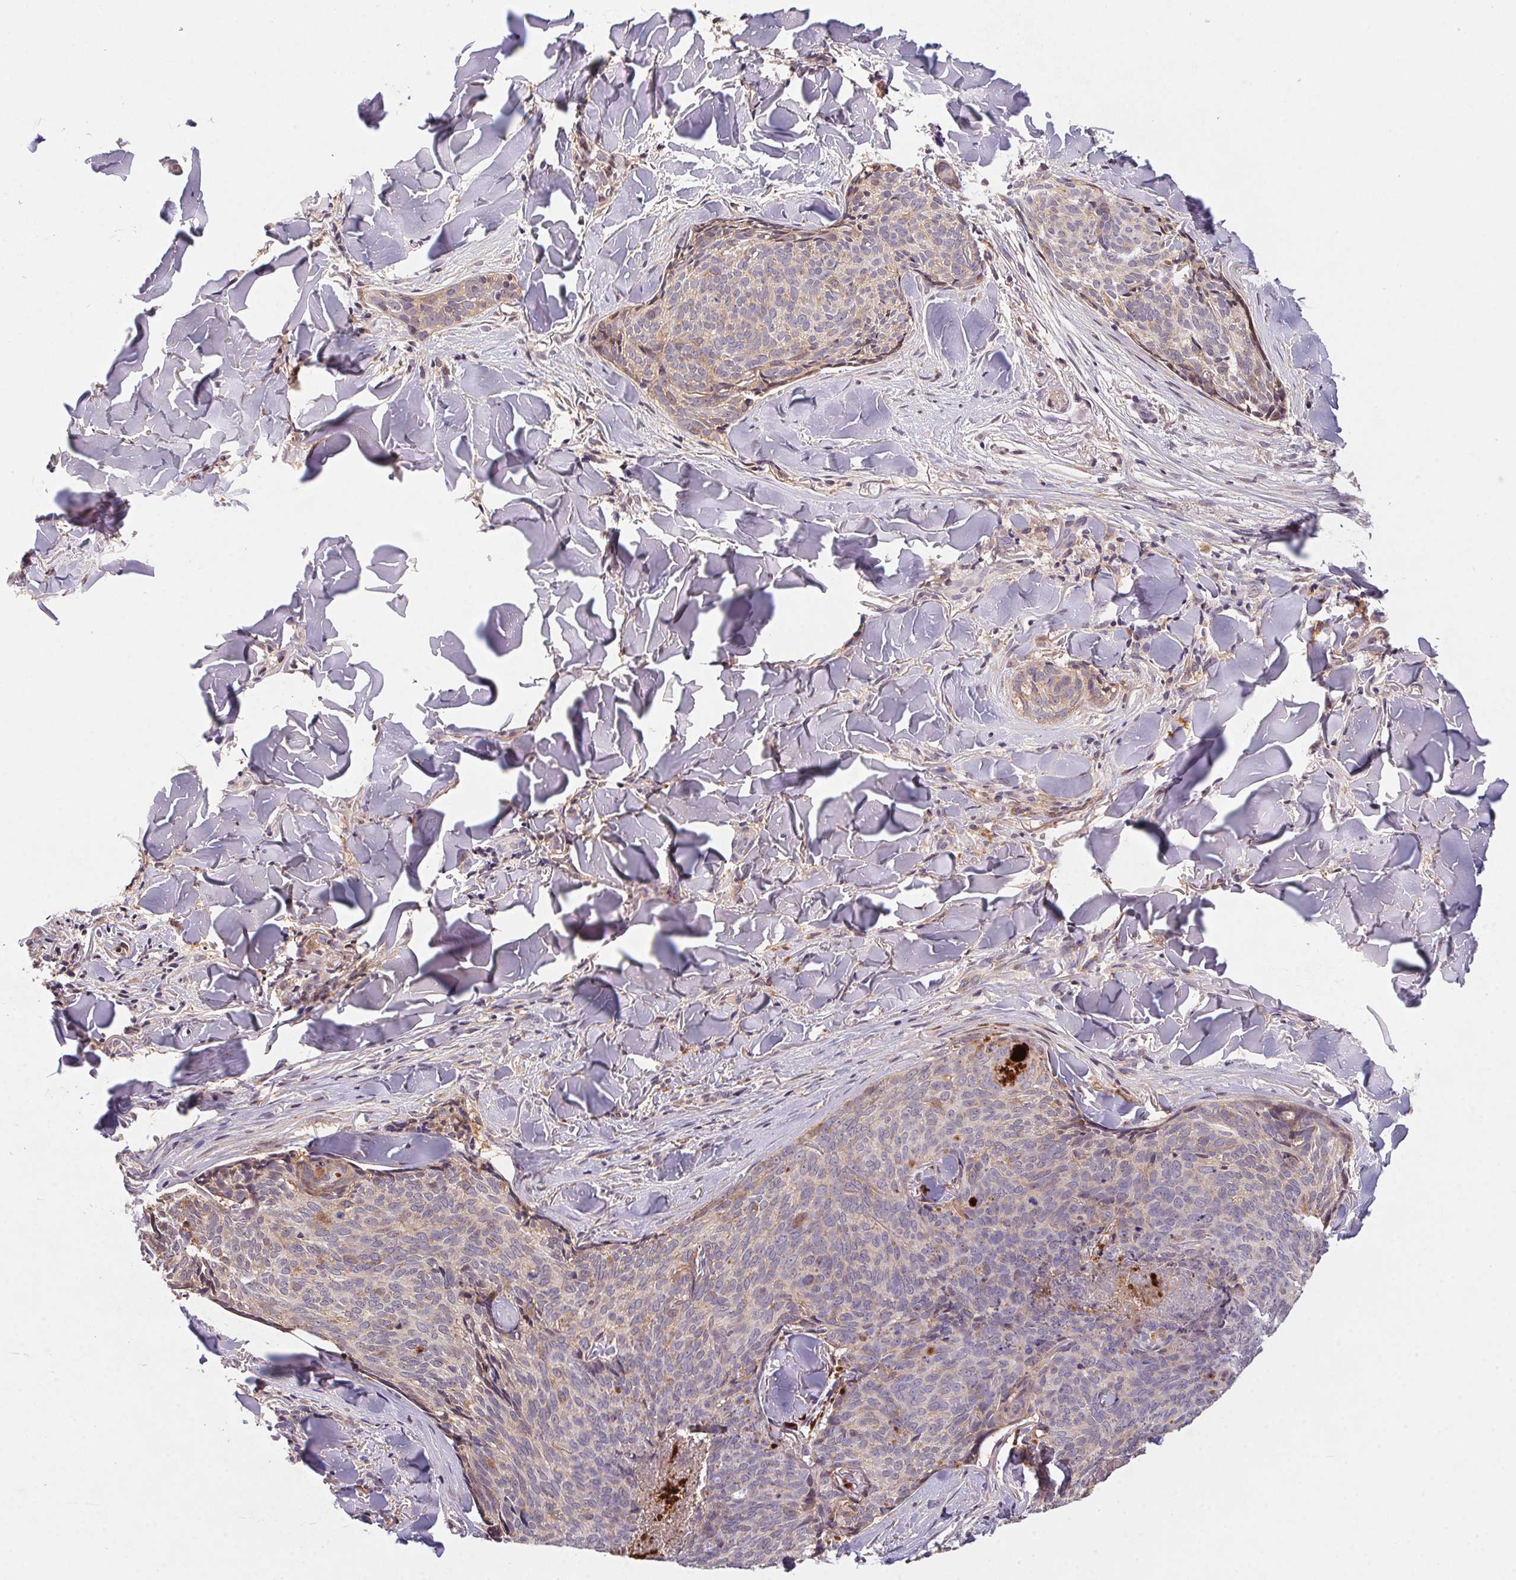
{"staining": {"intensity": "negative", "quantity": "none", "location": "none"}, "tissue": "skin cancer", "cell_type": "Tumor cells", "image_type": "cancer", "snomed": [{"axis": "morphology", "description": "Basal cell carcinoma"}, {"axis": "topography", "description": "Skin"}], "caption": "High magnification brightfield microscopy of basal cell carcinoma (skin) stained with DAB (brown) and counterstained with hematoxylin (blue): tumor cells show no significant positivity. Brightfield microscopy of immunohistochemistry (IHC) stained with DAB (3,3'-diaminobenzidine) (brown) and hematoxylin (blue), captured at high magnification.", "gene": "SLC52A2", "patient": {"sex": "female", "age": 82}}